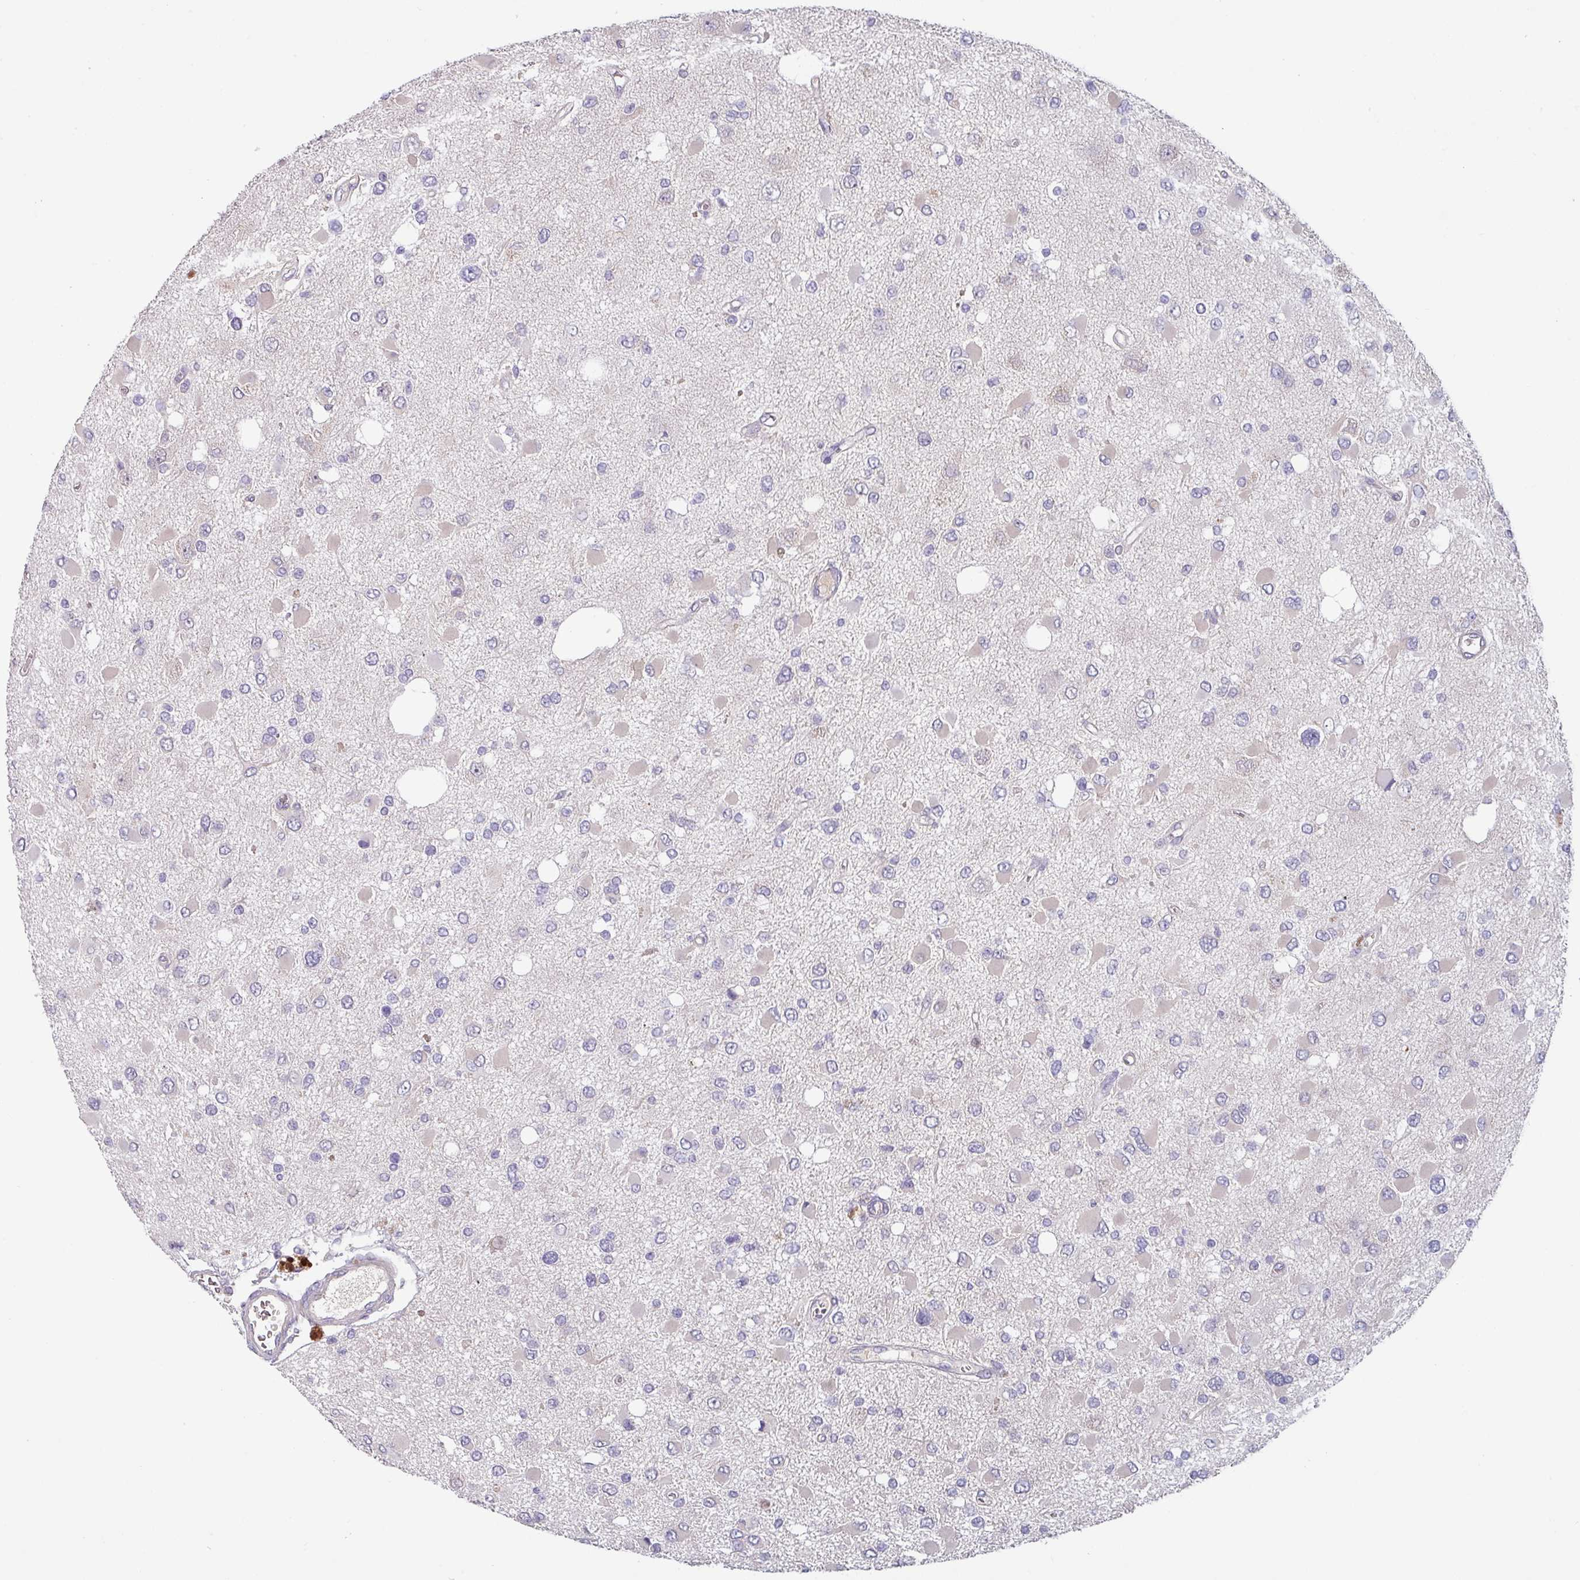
{"staining": {"intensity": "negative", "quantity": "none", "location": "none"}, "tissue": "glioma", "cell_type": "Tumor cells", "image_type": "cancer", "snomed": [{"axis": "morphology", "description": "Glioma, malignant, High grade"}, {"axis": "topography", "description": "Brain"}], "caption": "This micrograph is of glioma stained with IHC to label a protein in brown with the nuclei are counter-stained blue. There is no positivity in tumor cells. (Immunohistochemistry (ihc), brightfield microscopy, high magnification).", "gene": "KLHL3", "patient": {"sex": "male", "age": 53}}